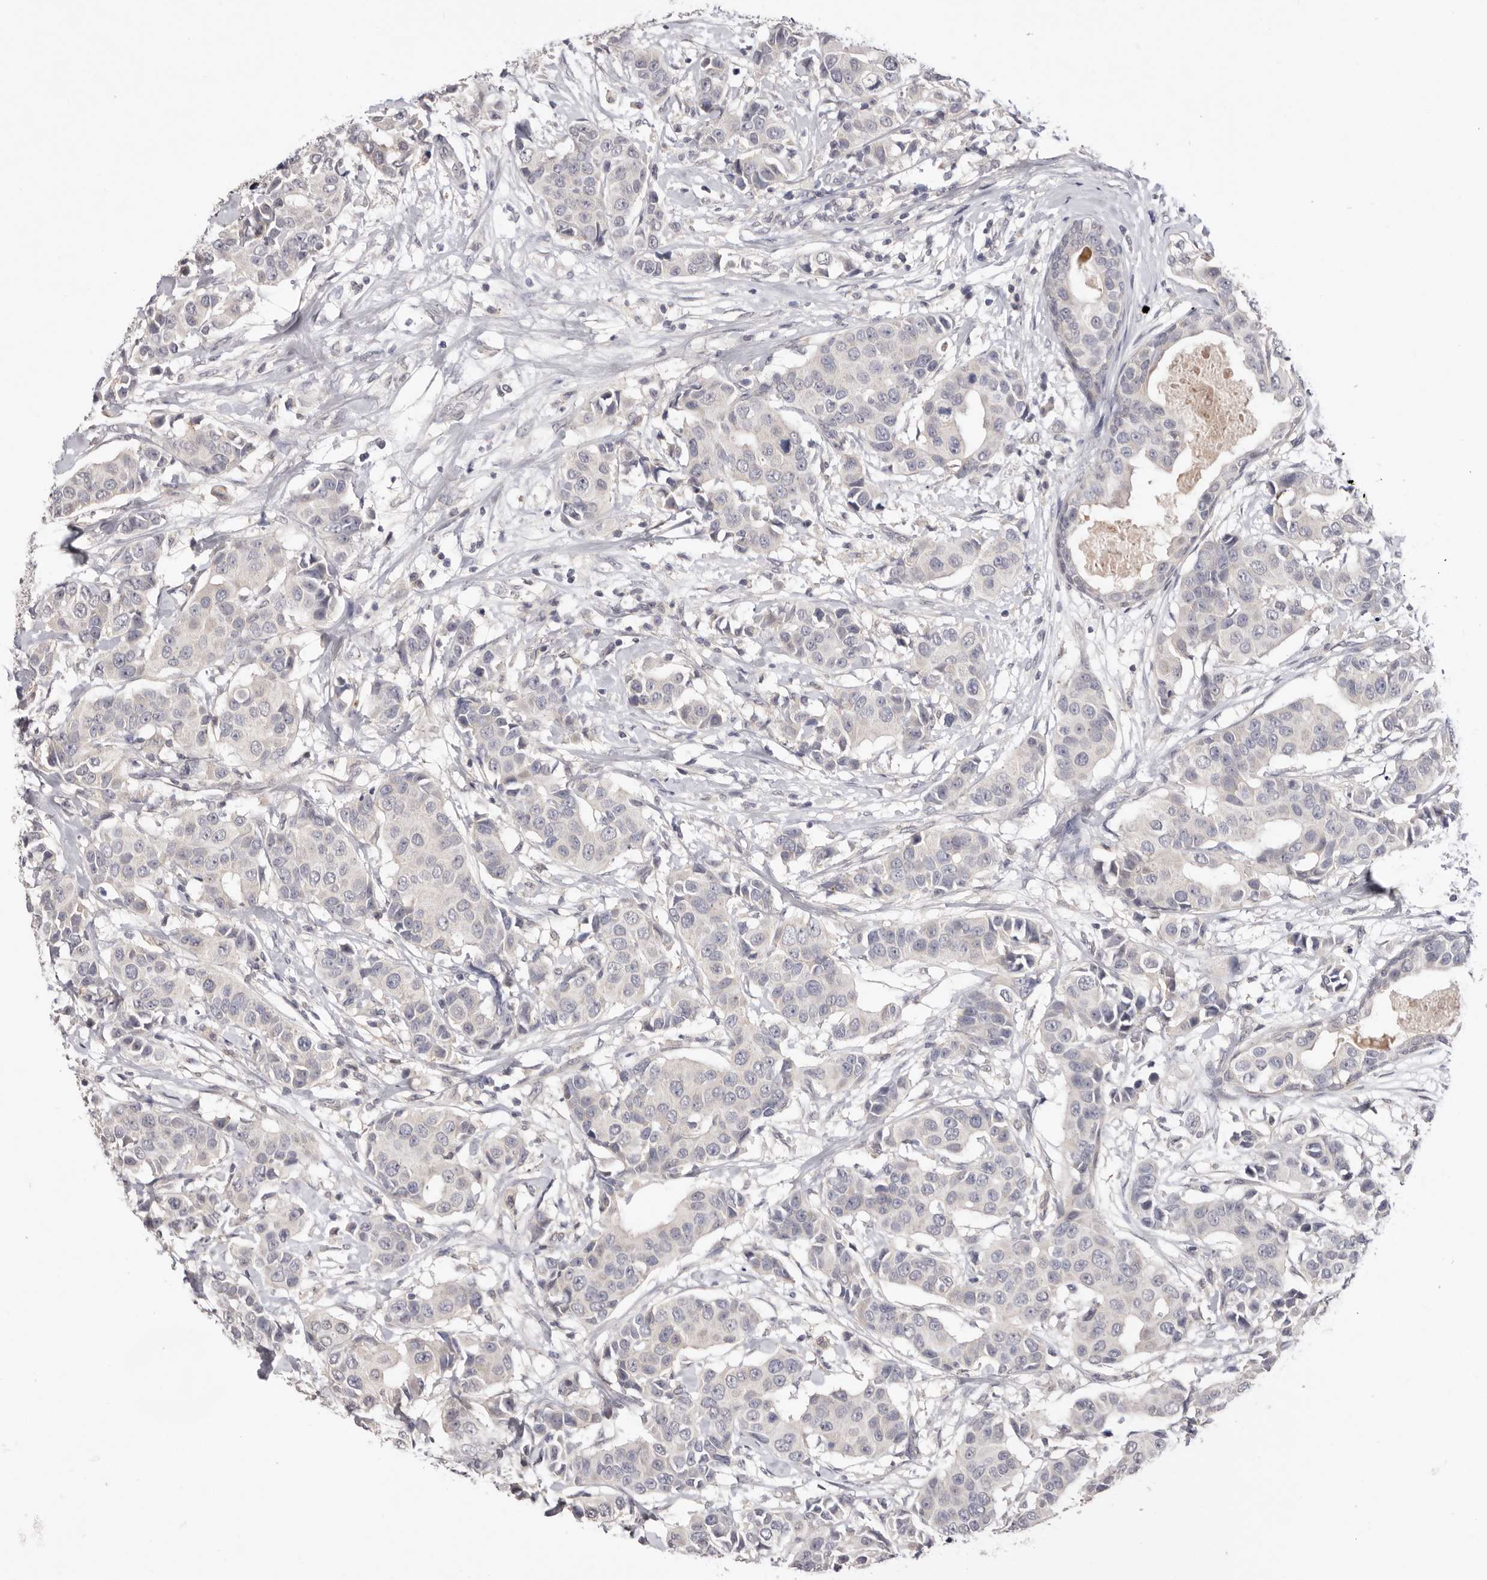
{"staining": {"intensity": "negative", "quantity": "none", "location": "none"}, "tissue": "breast cancer", "cell_type": "Tumor cells", "image_type": "cancer", "snomed": [{"axis": "morphology", "description": "Normal tissue, NOS"}, {"axis": "morphology", "description": "Duct carcinoma"}, {"axis": "topography", "description": "Breast"}], "caption": "This is a histopathology image of immunohistochemistry staining of breast intraductal carcinoma, which shows no staining in tumor cells.", "gene": "DOP1A", "patient": {"sex": "female", "age": 39}}